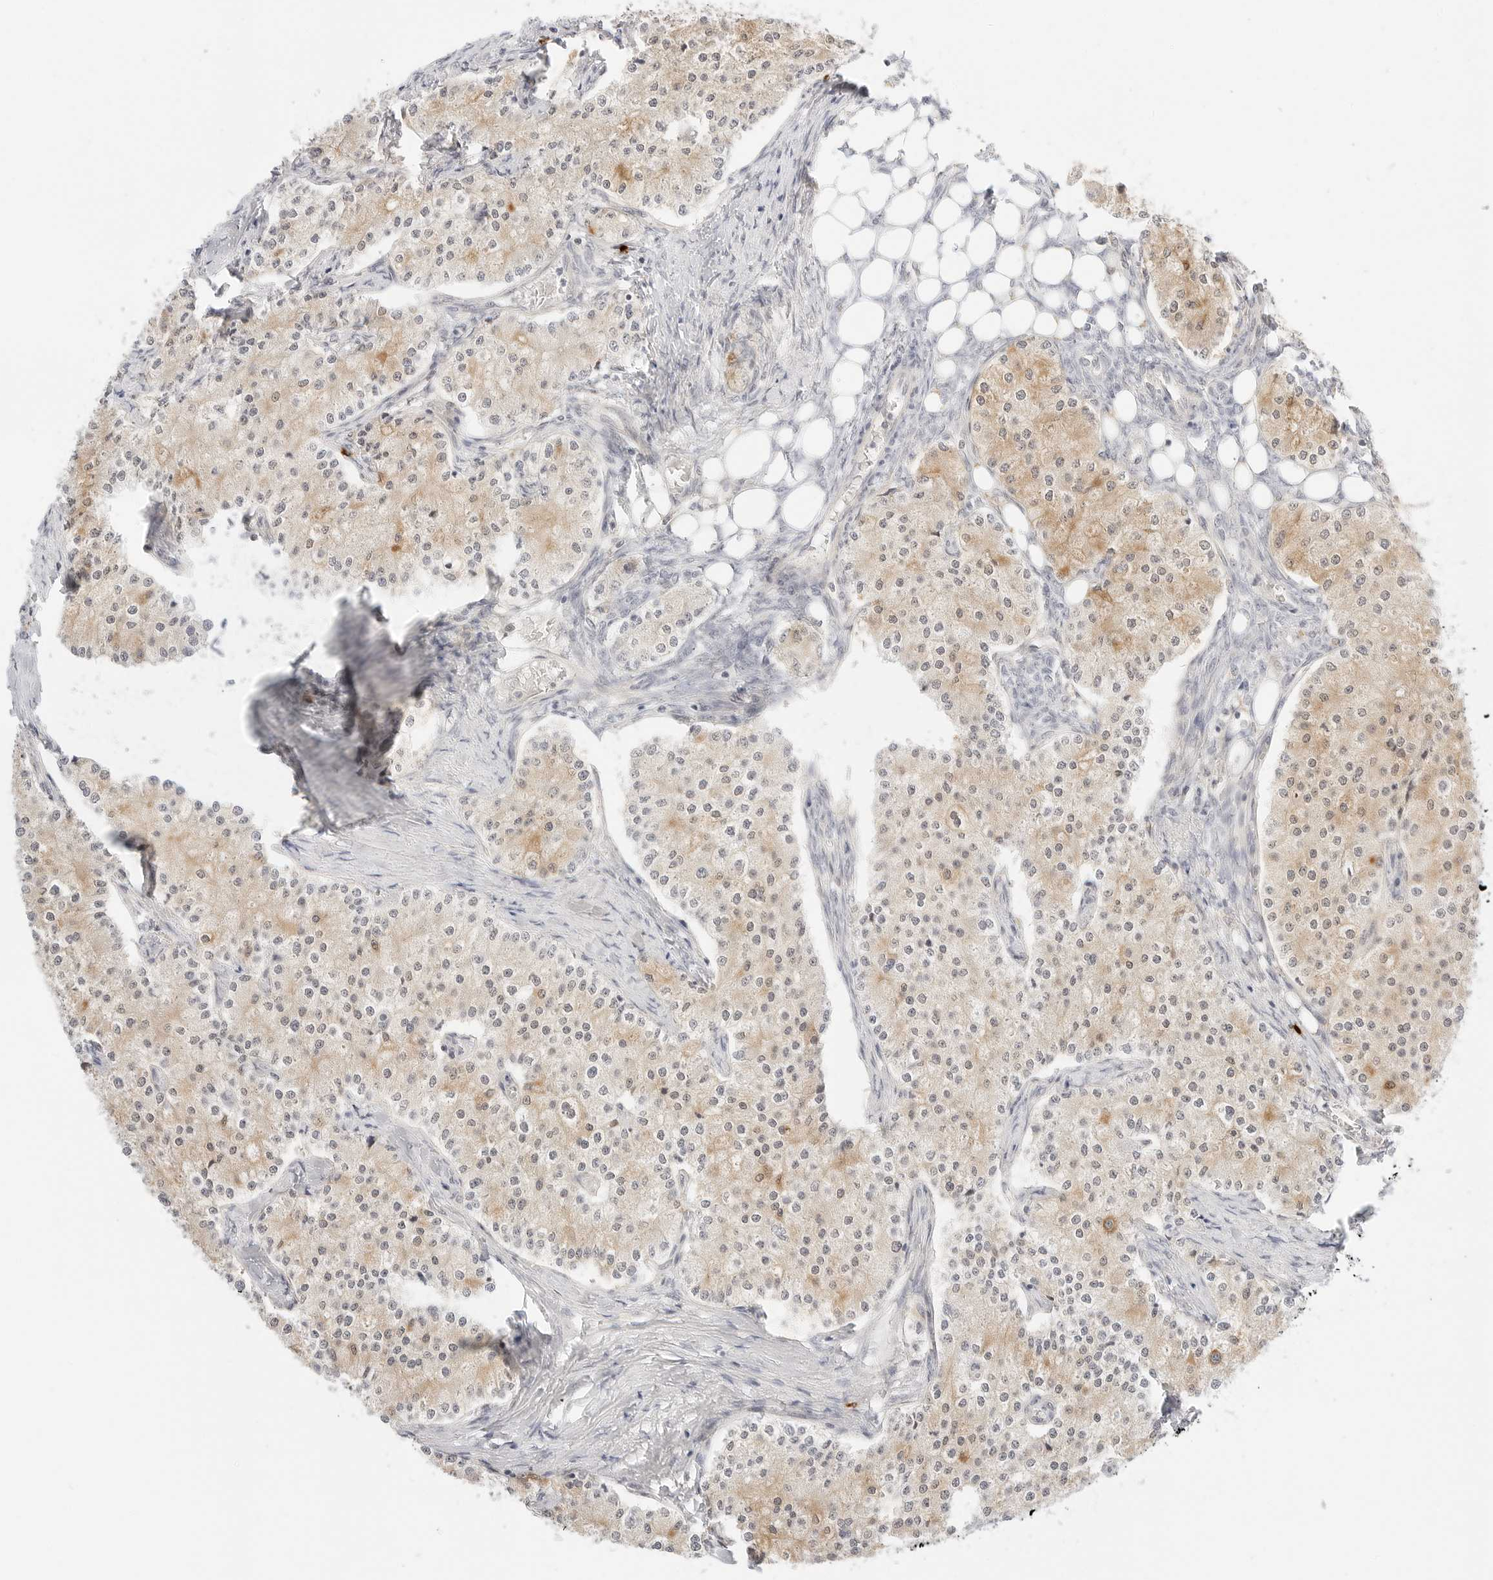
{"staining": {"intensity": "moderate", "quantity": "25%-75%", "location": "cytoplasmic/membranous"}, "tissue": "carcinoid", "cell_type": "Tumor cells", "image_type": "cancer", "snomed": [{"axis": "morphology", "description": "Carcinoid, malignant, NOS"}, {"axis": "topography", "description": "Colon"}], "caption": "Immunohistochemical staining of malignant carcinoid demonstrates medium levels of moderate cytoplasmic/membranous protein staining in about 25%-75% of tumor cells.", "gene": "TEKT2", "patient": {"sex": "female", "age": 52}}